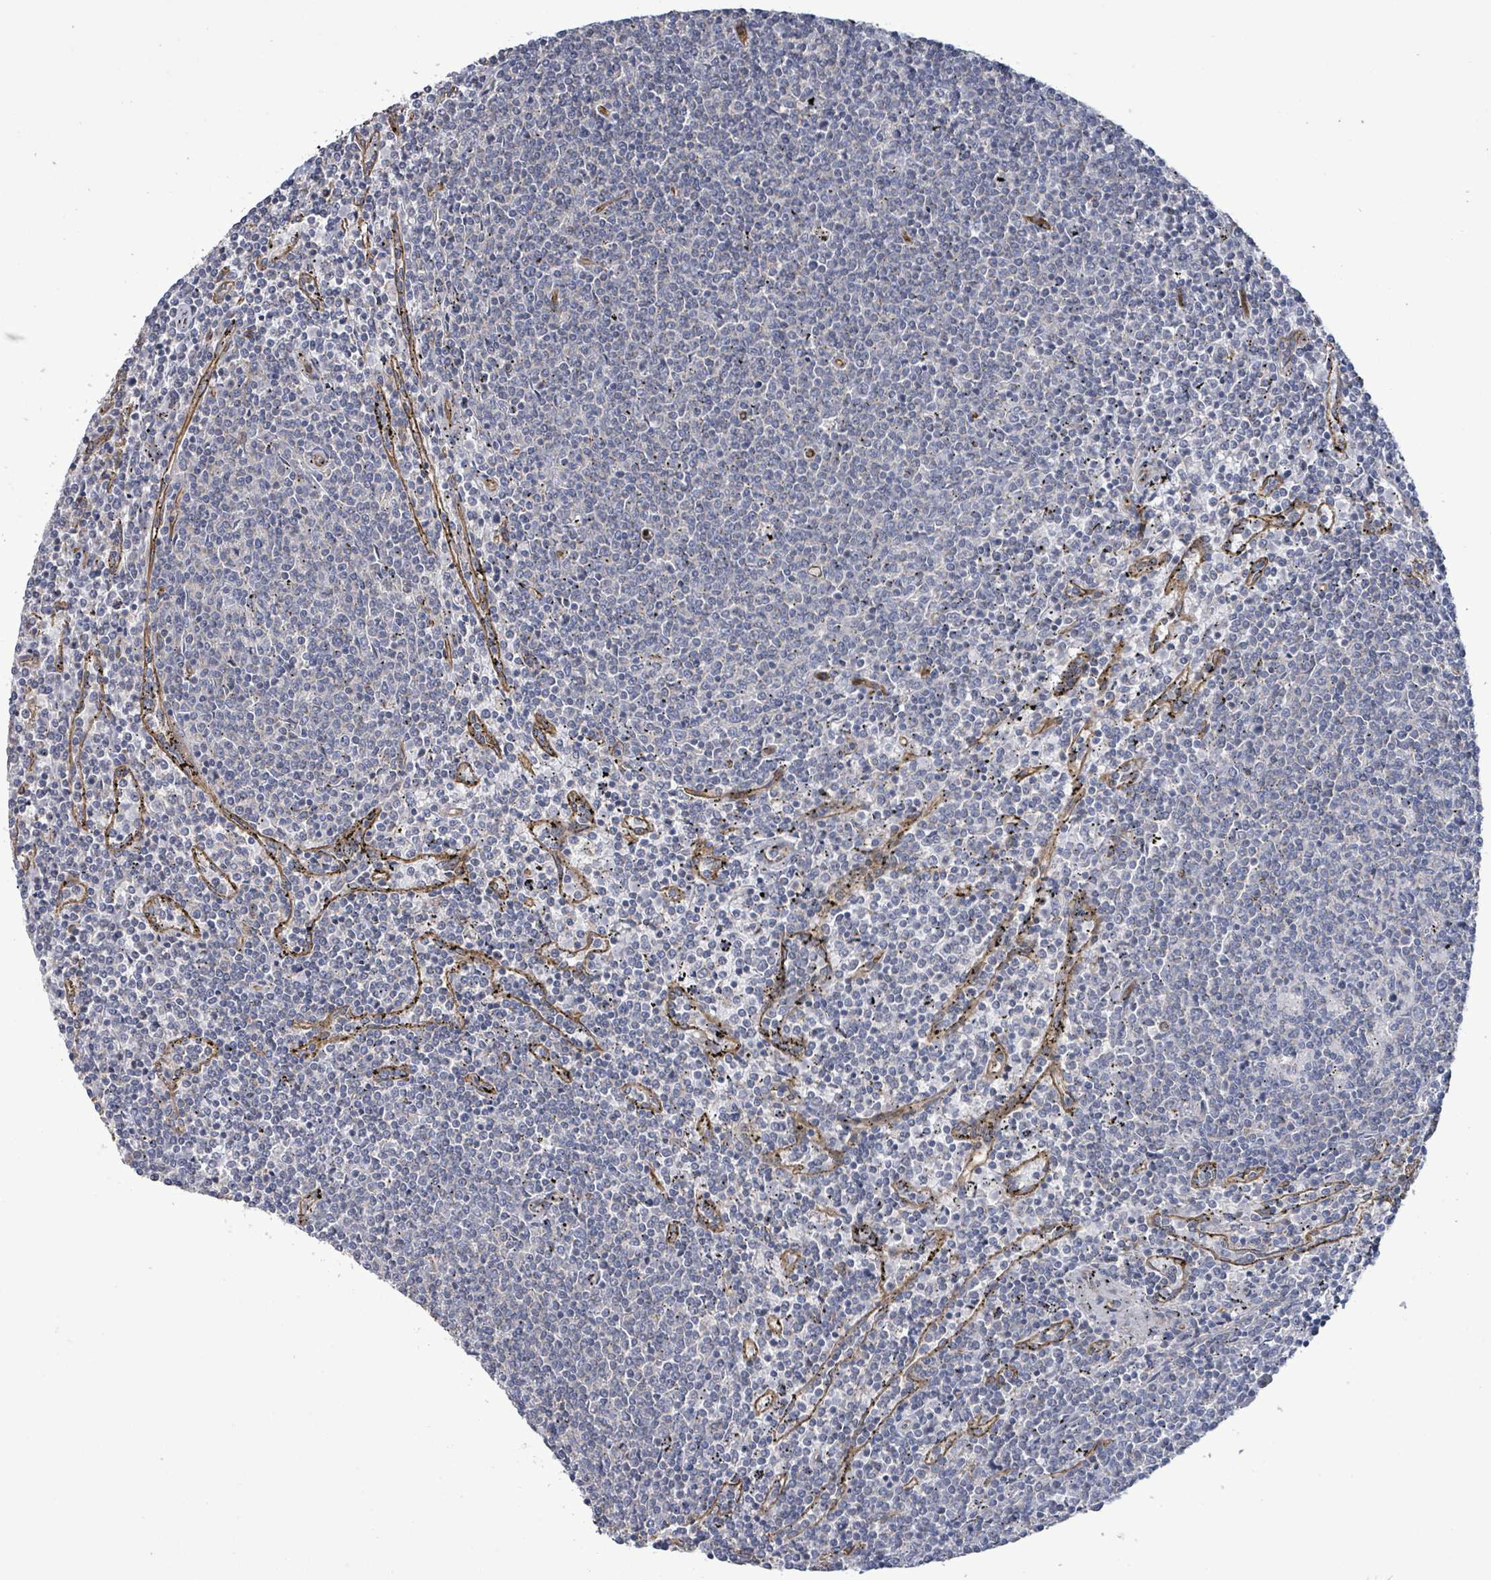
{"staining": {"intensity": "negative", "quantity": "none", "location": "none"}, "tissue": "lymphoma", "cell_type": "Tumor cells", "image_type": "cancer", "snomed": [{"axis": "morphology", "description": "Malignant lymphoma, non-Hodgkin's type, Low grade"}, {"axis": "topography", "description": "Spleen"}], "caption": "A micrograph of human low-grade malignant lymphoma, non-Hodgkin's type is negative for staining in tumor cells.", "gene": "KANK3", "patient": {"sex": "female", "age": 50}}